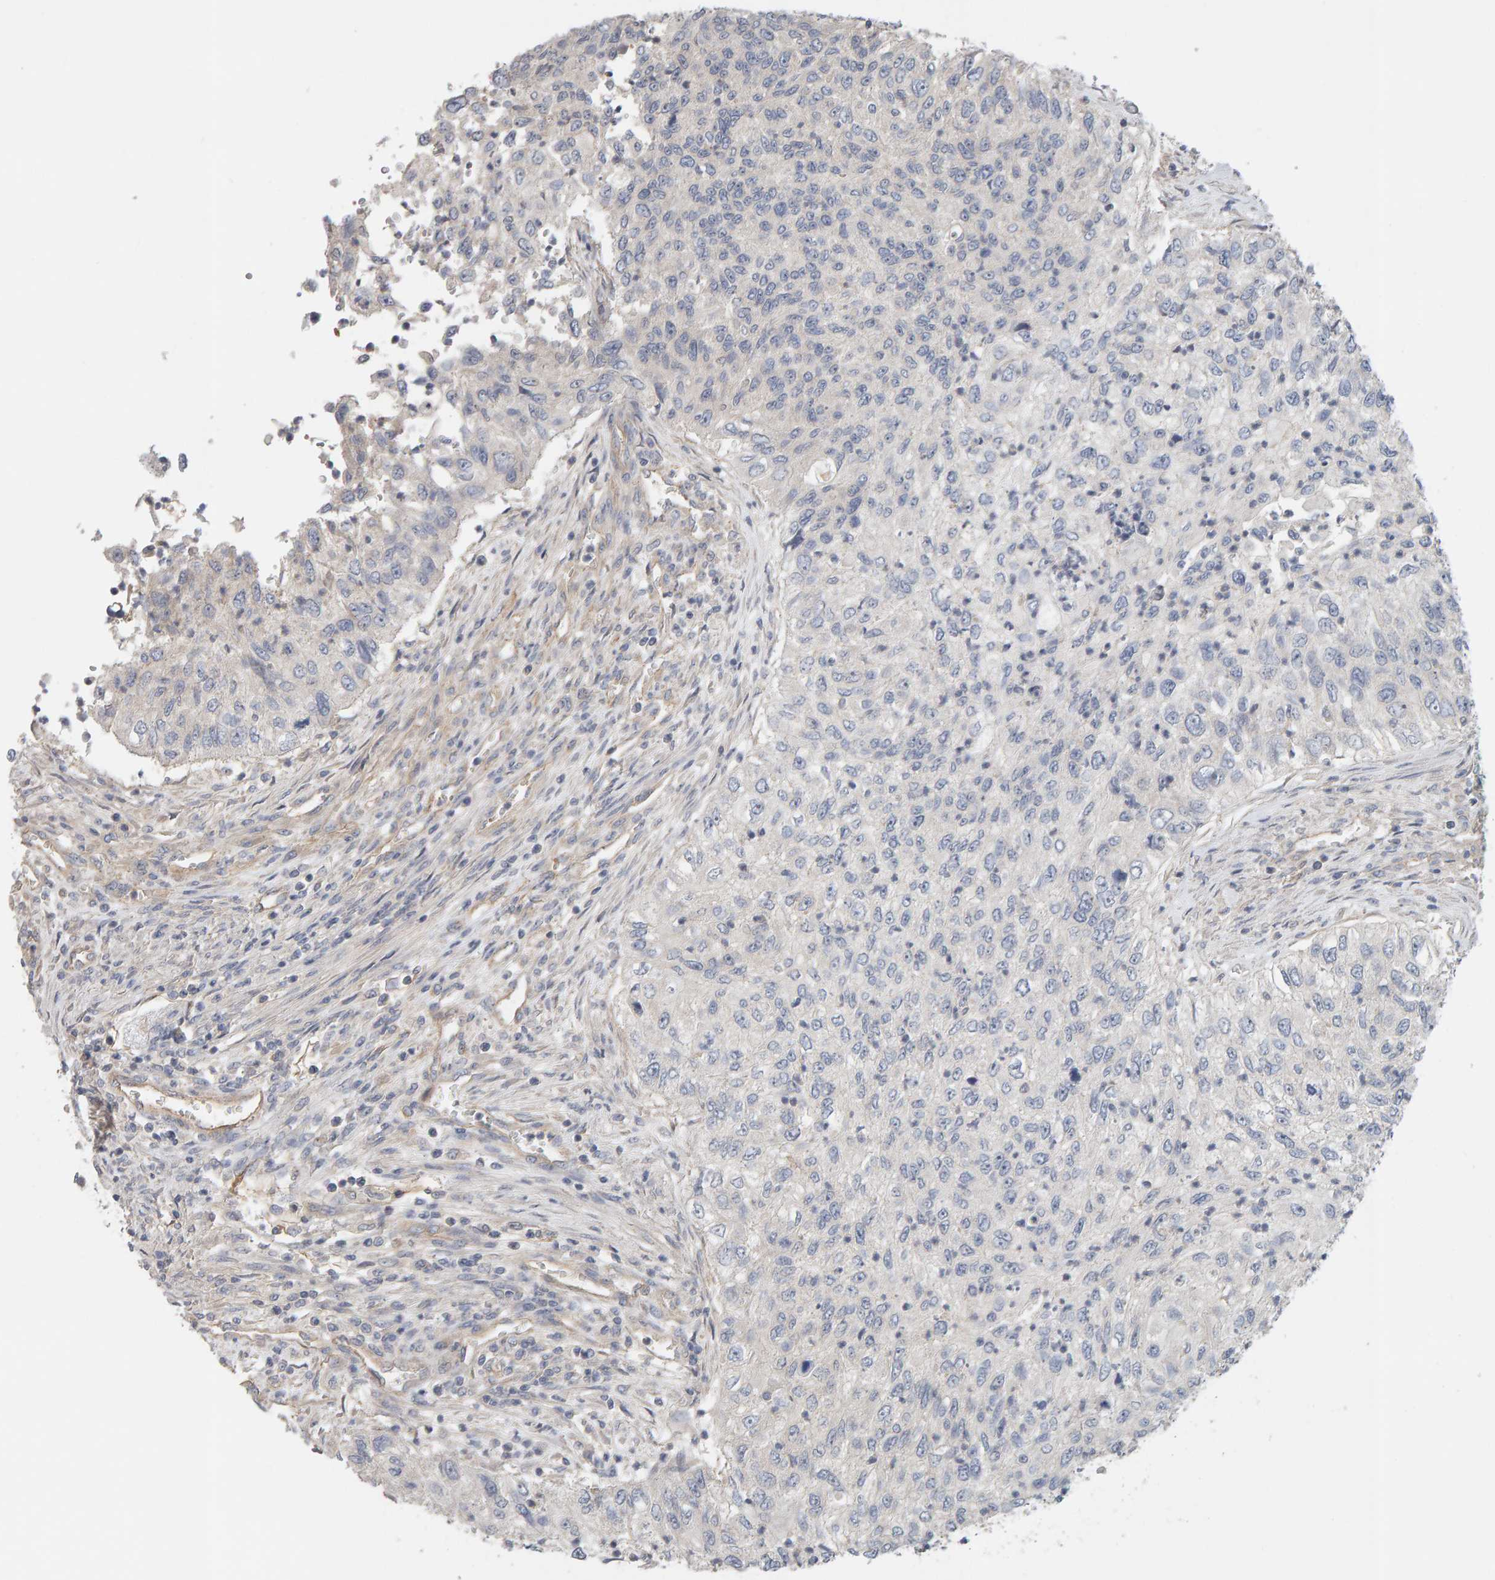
{"staining": {"intensity": "negative", "quantity": "none", "location": "none"}, "tissue": "urothelial cancer", "cell_type": "Tumor cells", "image_type": "cancer", "snomed": [{"axis": "morphology", "description": "Urothelial carcinoma, High grade"}, {"axis": "topography", "description": "Urinary bladder"}], "caption": "IHC micrograph of neoplastic tissue: urothelial cancer stained with DAB demonstrates no significant protein staining in tumor cells.", "gene": "PPP1R16A", "patient": {"sex": "female", "age": 60}}